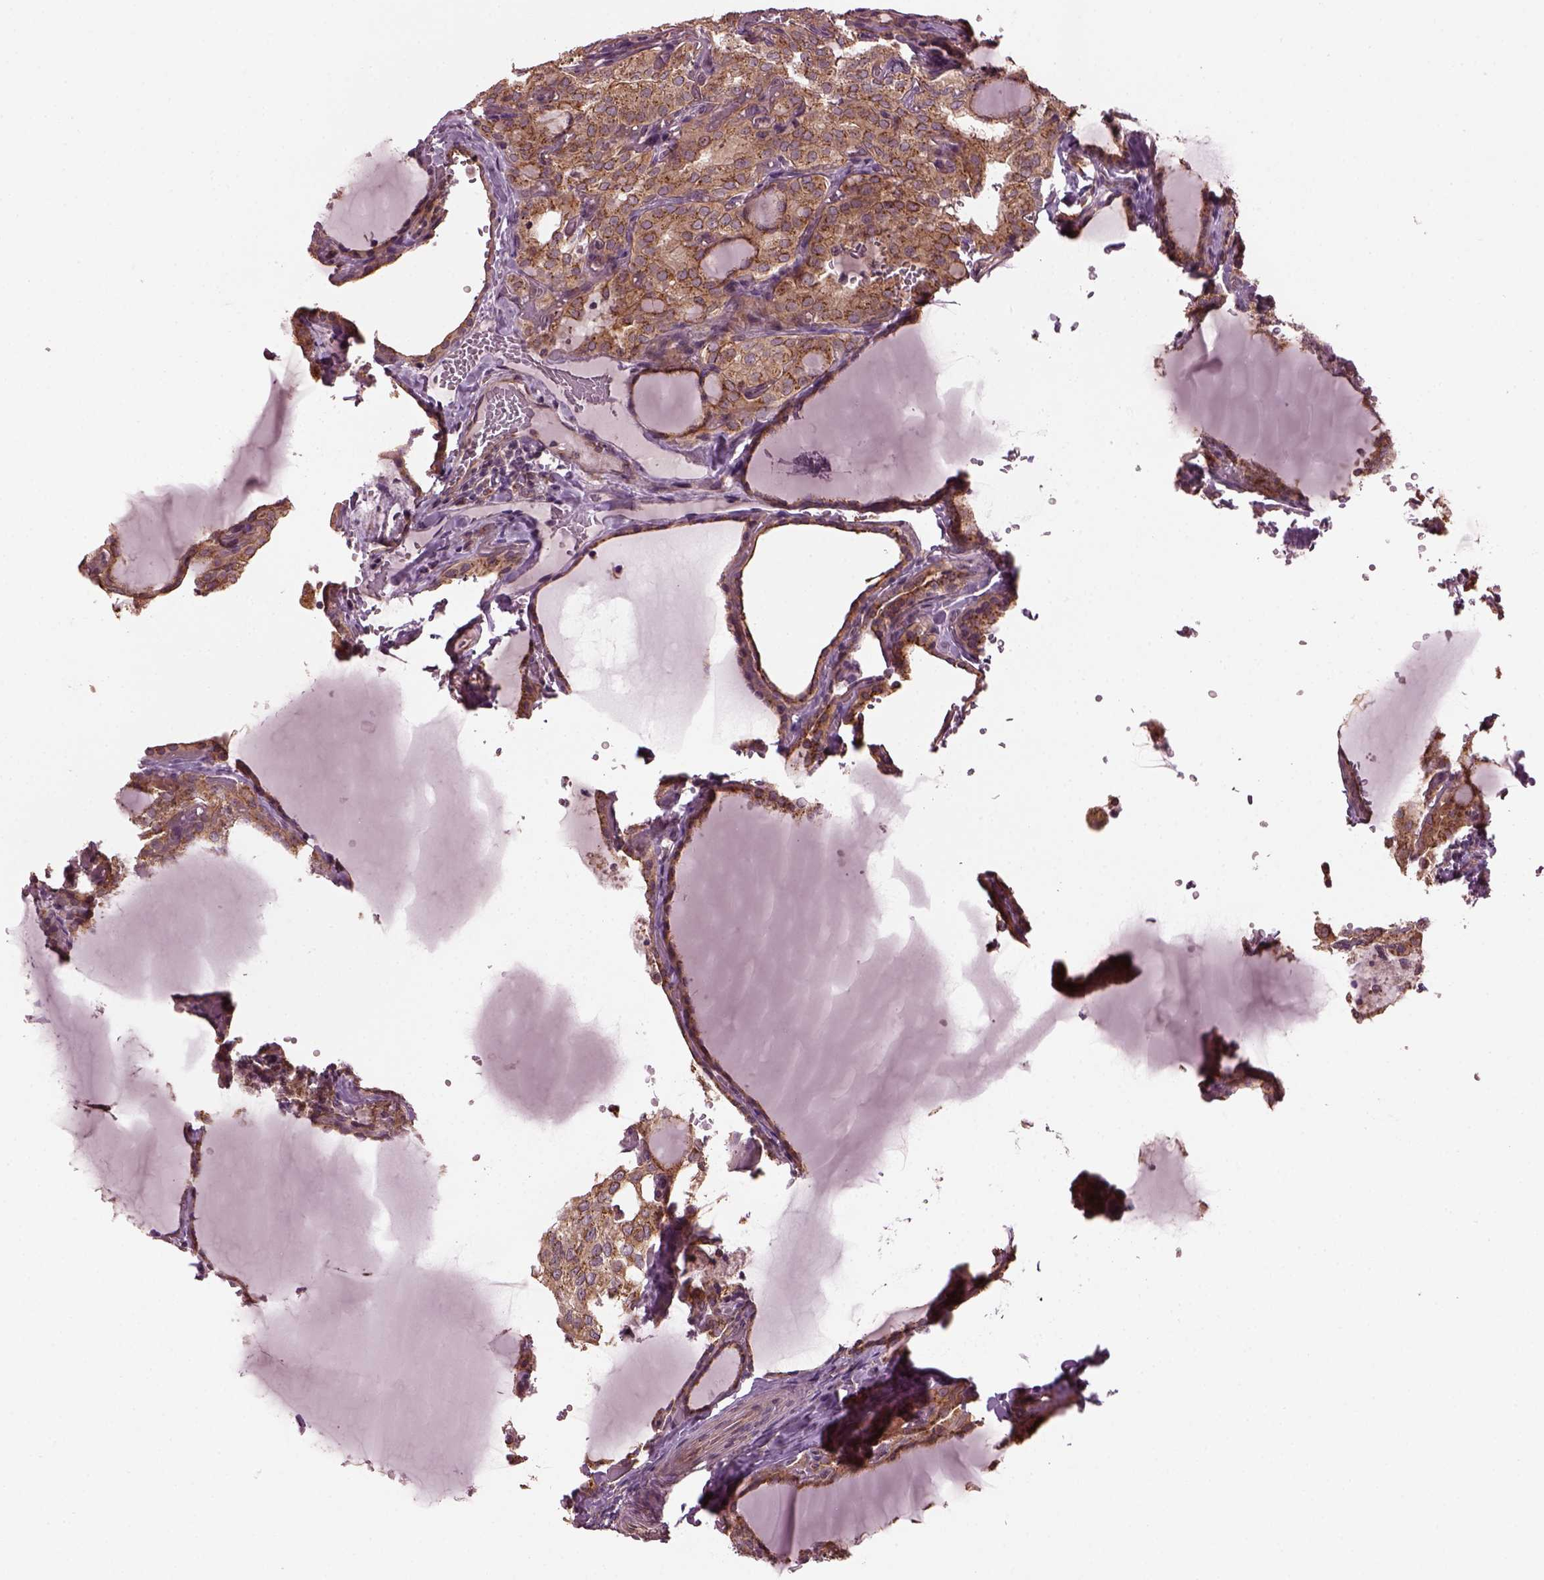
{"staining": {"intensity": "moderate", "quantity": ">75%", "location": "cytoplasmic/membranous,nuclear"}, "tissue": "thyroid cancer", "cell_type": "Tumor cells", "image_type": "cancer", "snomed": [{"axis": "morphology", "description": "Papillary adenocarcinoma, NOS"}, {"axis": "topography", "description": "Thyroid gland"}], "caption": "Tumor cells exhibit medium levels of moderate cytoplasmic/membranous and nuclear positivity in approximately >75% of cells in human papillary adenocarcinoma (thyroid).", "gene": "RUFY3", "patient": {"sex": "male", "age": 20}}